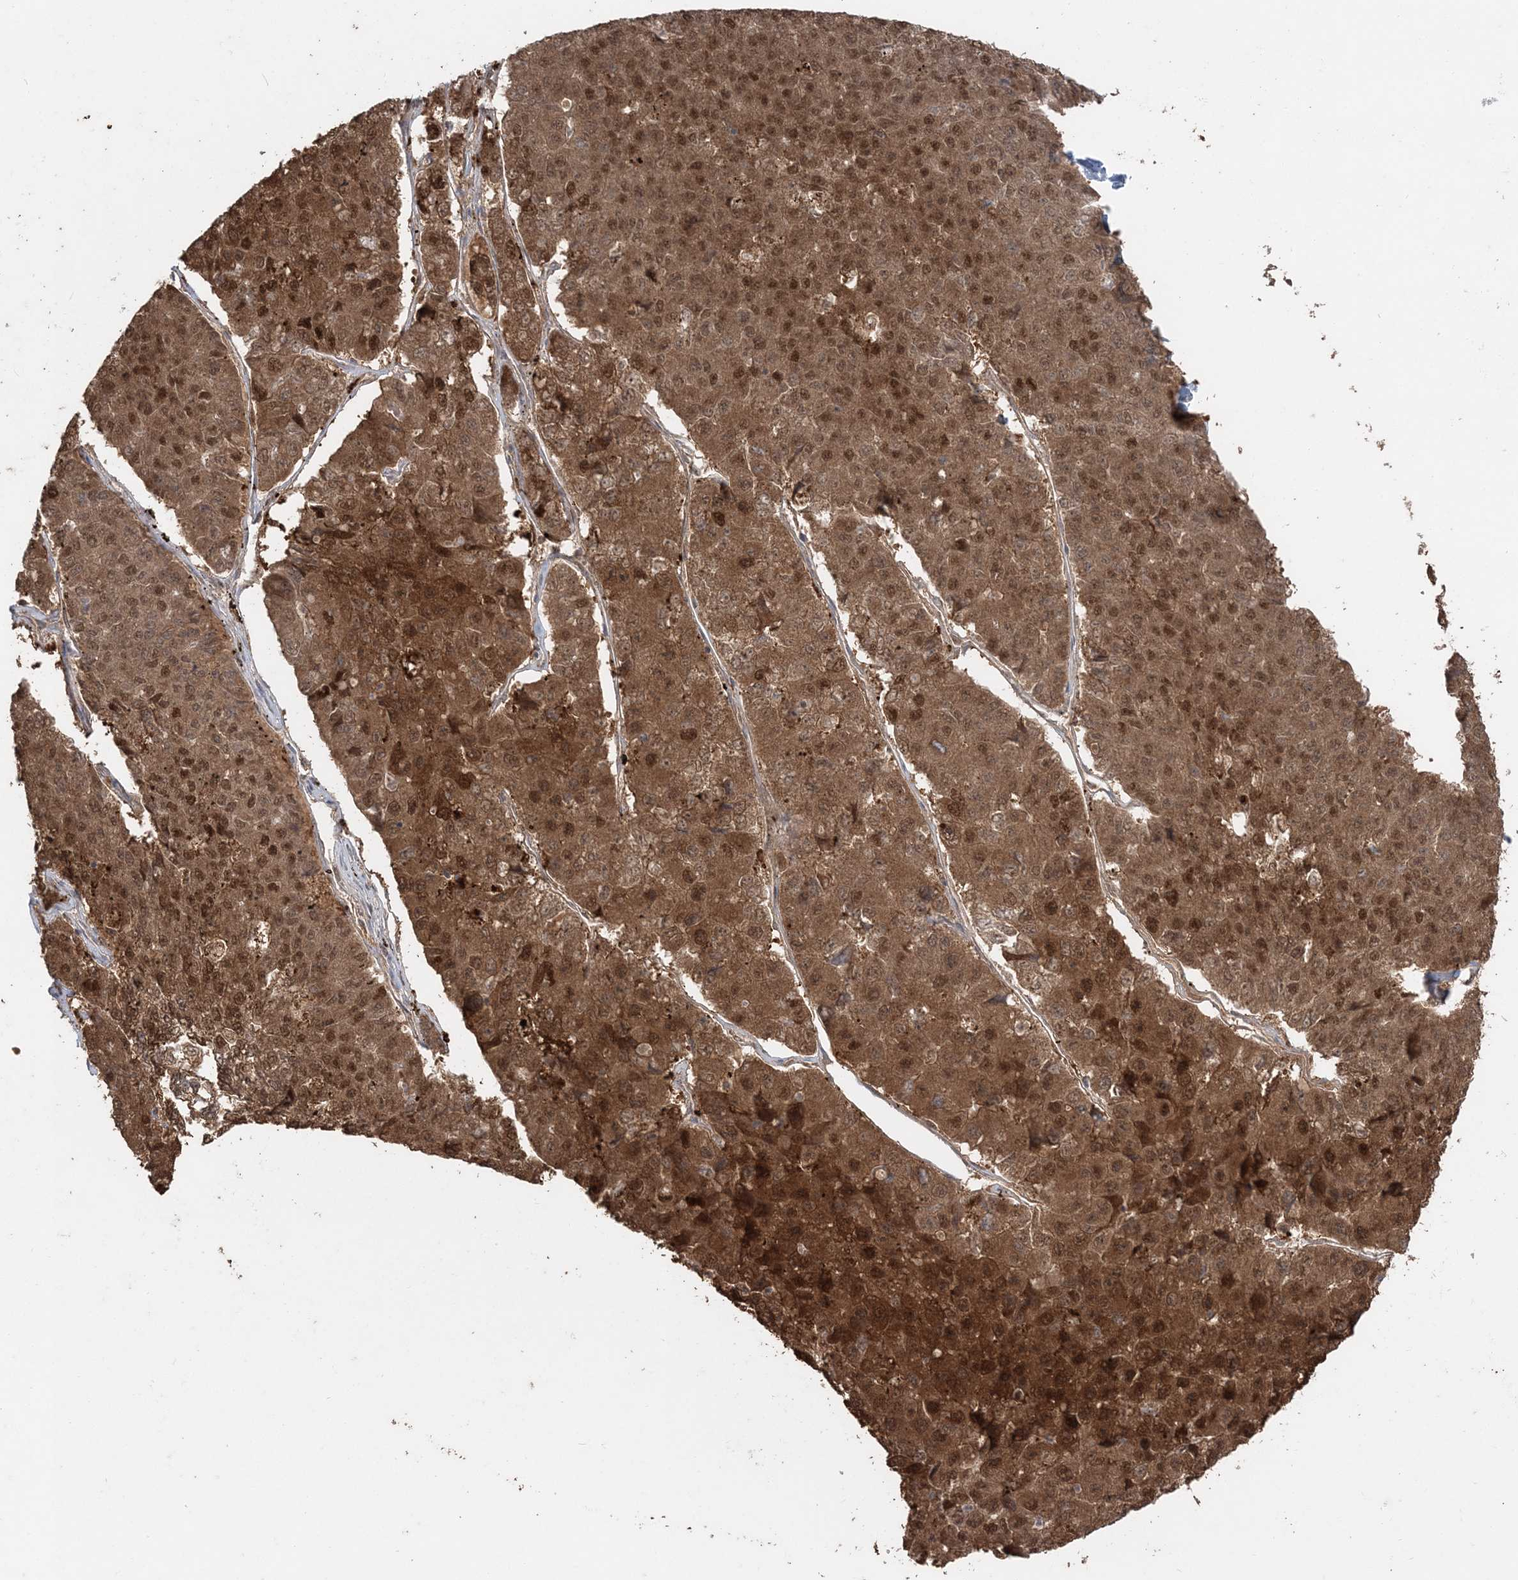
{"staining": {"intensity": "strong", "quantity": ">75%", "location": "cytoplasmic/membranous,nuclear"}, "tissue": "pancreatic cancer", "cell_type": "Tumor cells", "image_type": "cancer", "snomed": [{"axis": "morphology", "description": "Adenocarcinoma, NOS"}, {"axis": "topography", "description": "Pancreas"}], "caption": "Pancreatic adenocarcinoma was stained to show a protein in brown. There is high levels of strong cytoplasmic/membranous and nuclear staining in approximately >75% of tumor cells.", "gene": "SLU7", "patient": {"sex": "male", "age": 50}}